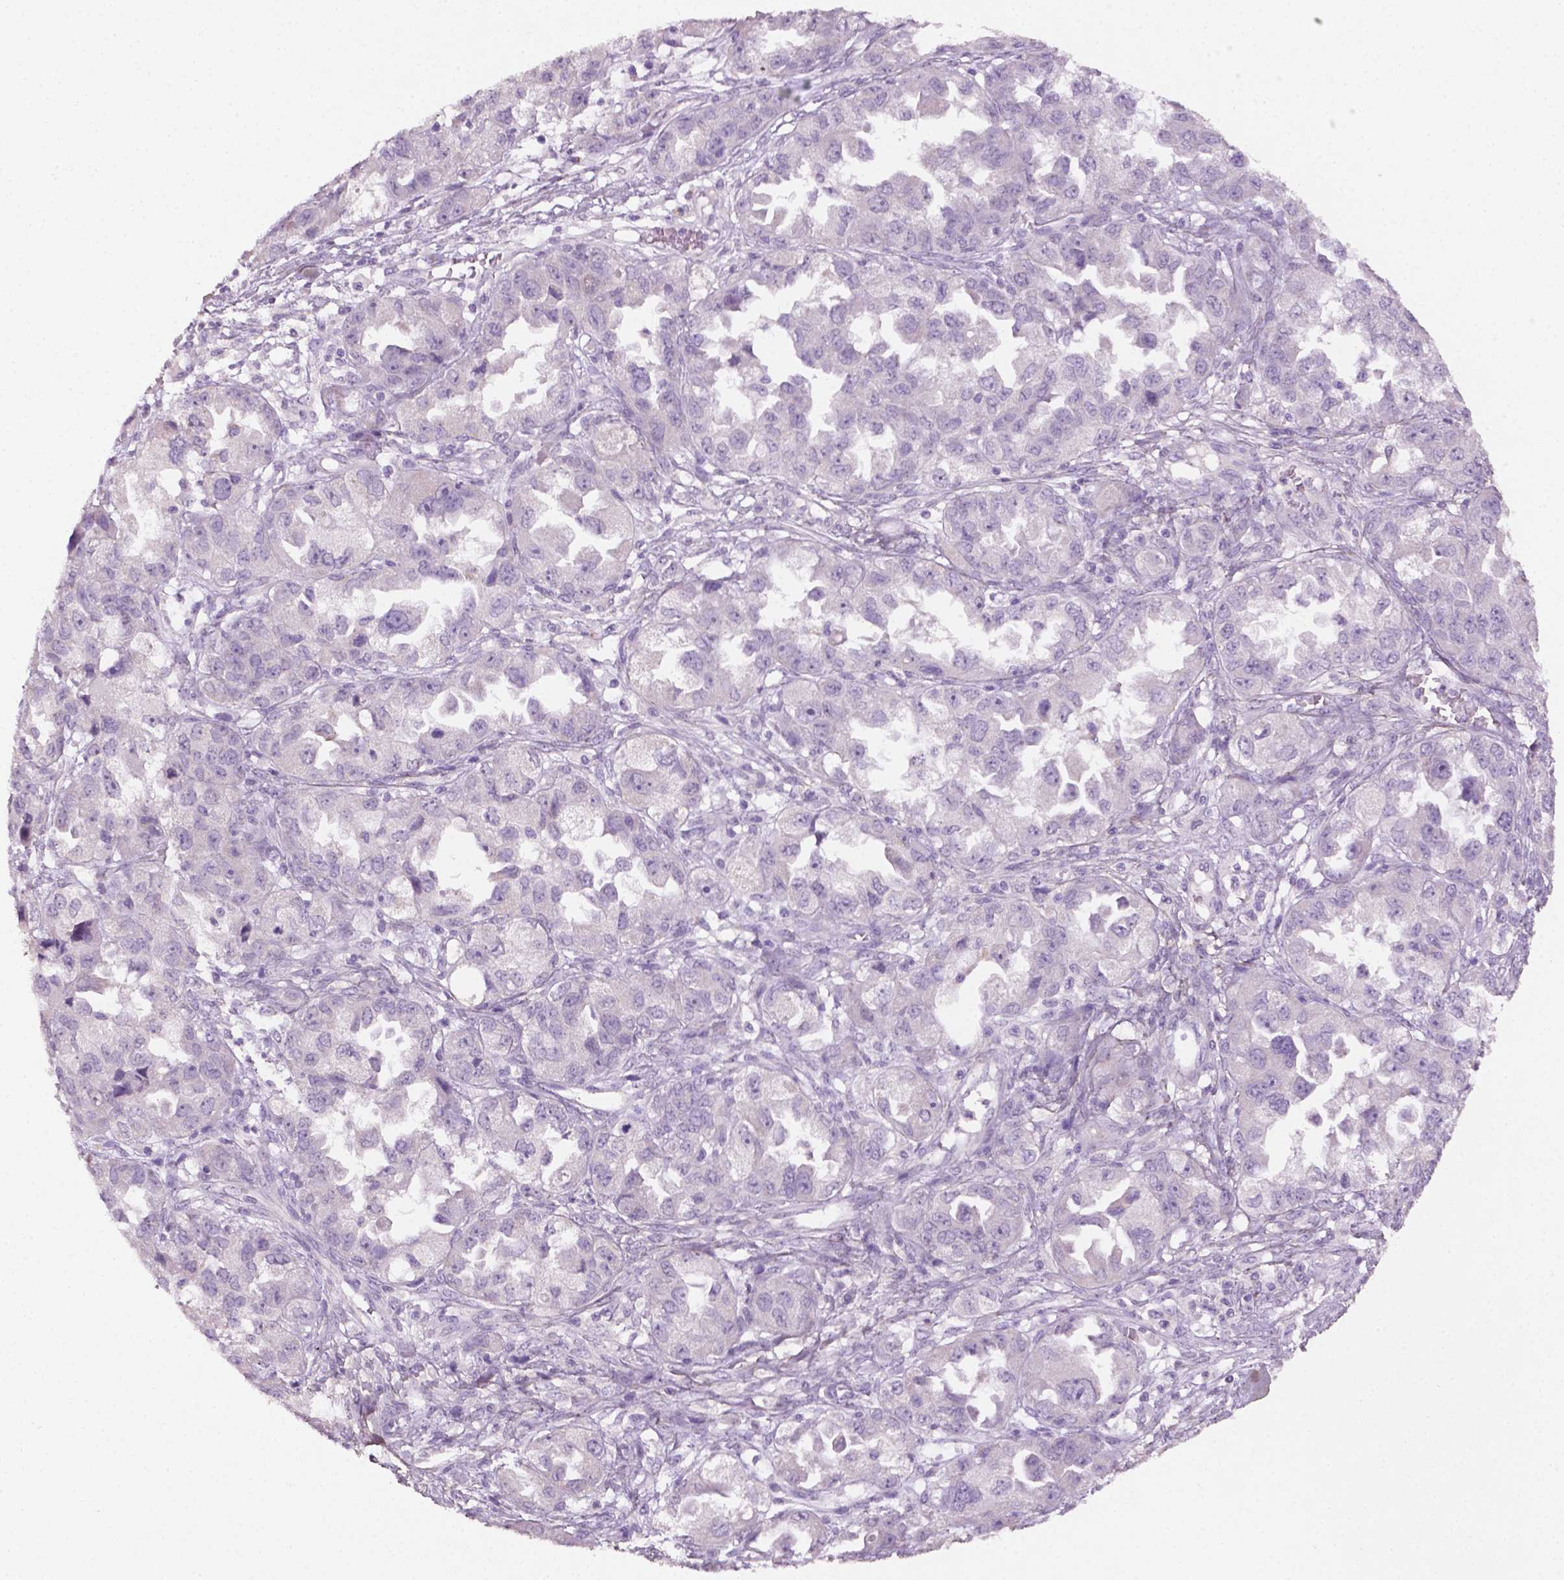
{"staining": {"intensity": "negative", "quantity": "none", "location": "none"}, "tissue": "ovarian cancer", "cell_type": "Tumor cells", "image_type": "cancer", "snomed": [{"axis": "morphology", "description": "Cystadenocarcinoma, serous, NOS"}, {"axis": "topography", "description": "Ovary"}], "caption": "Immunohistochemistry histopathology image of ovarian serous cystadenocarcinoma stained for a protein (brown), which exhibits no expression in tumor cells.", "gene": "DLG2", "patient": {"sex": "female", "age": 84}}